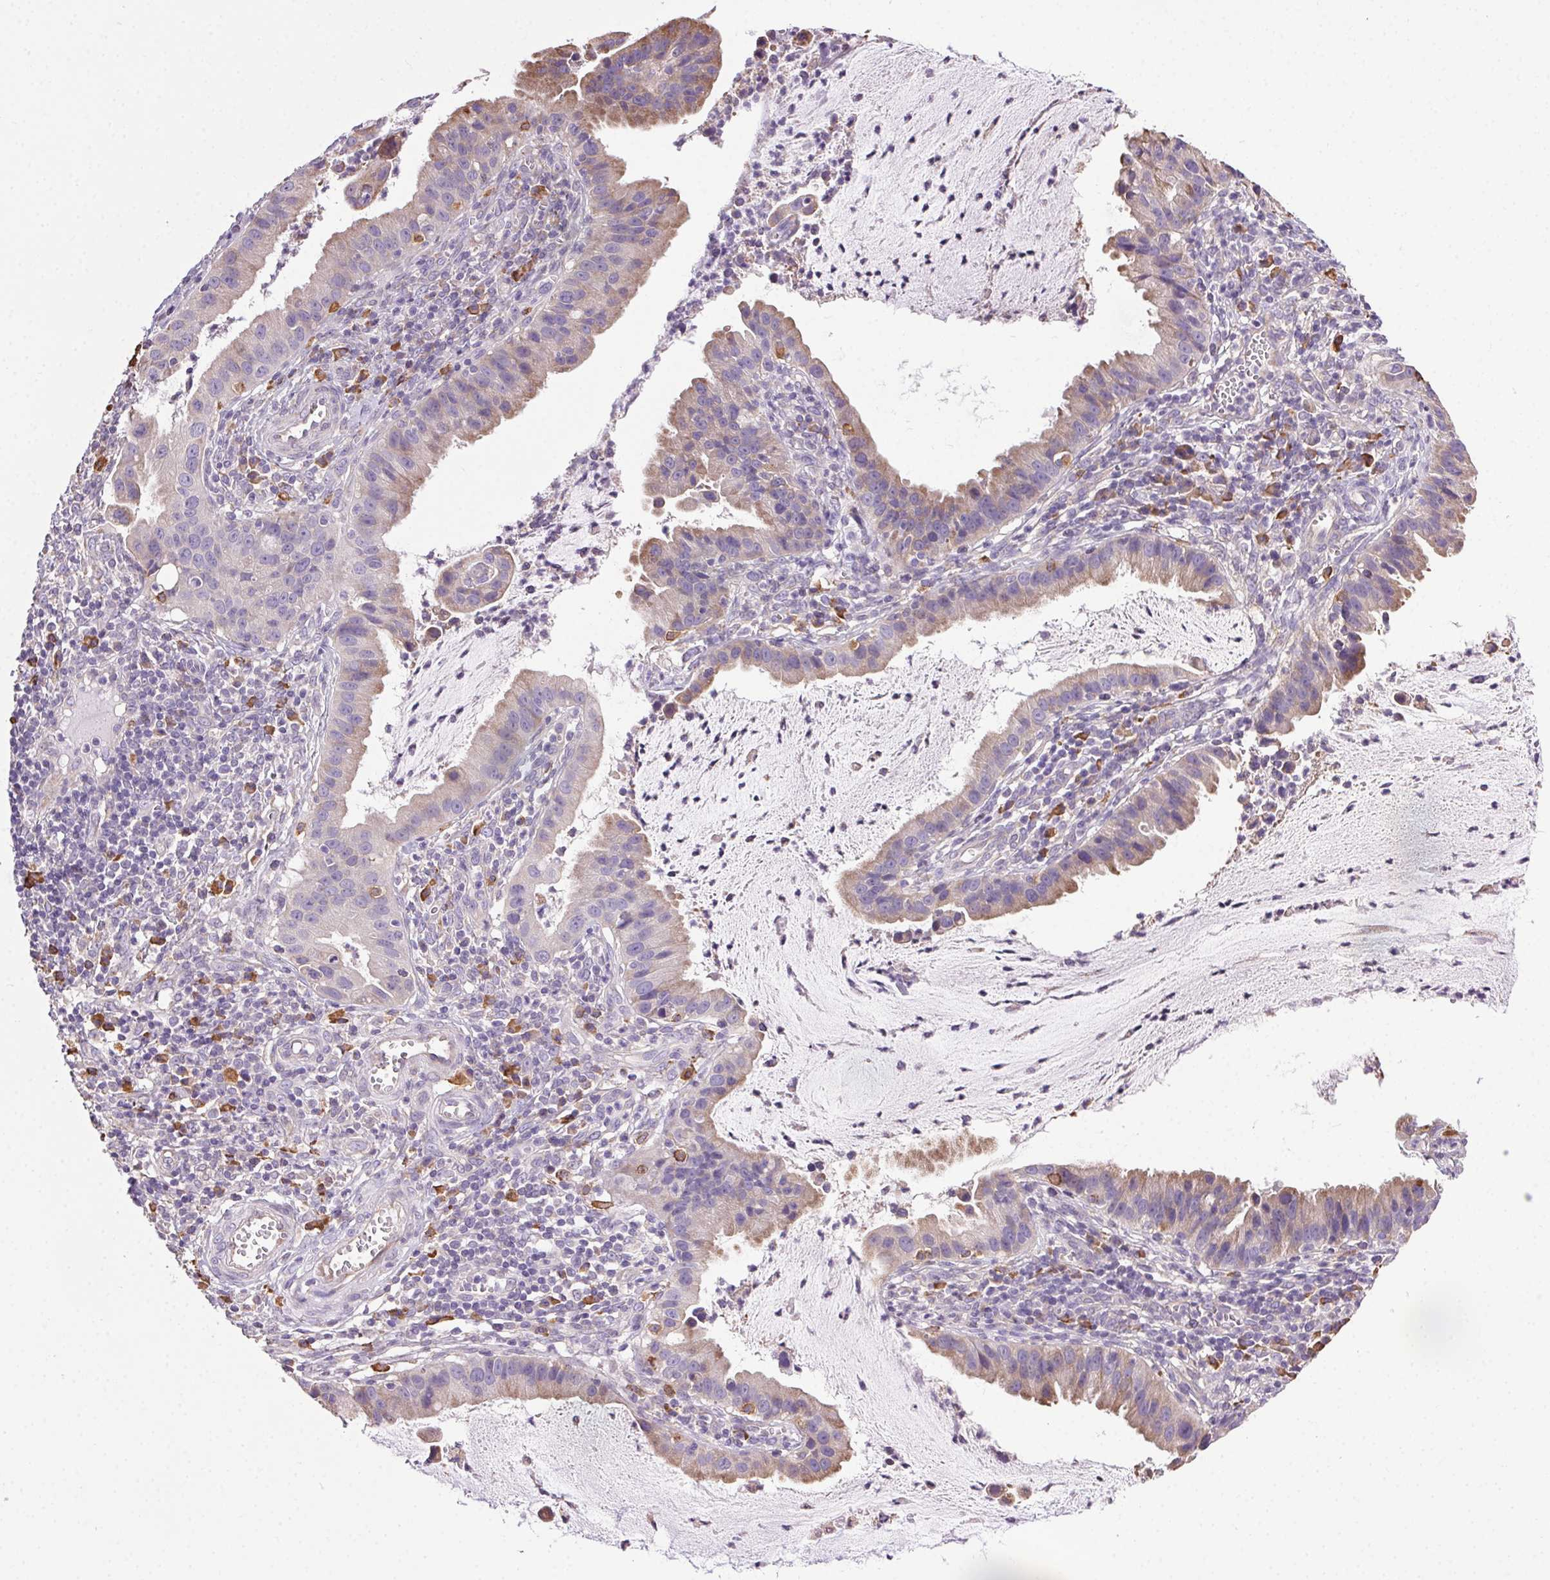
{"staining": {"intensity": "weak", "quantity": "25%-75%", "location": "cytoplasmic/membranous"}, "tissue": "cervical cancer", "cell_type": "Tumor cells", "image_type": "cancer", "snomed": [{"axis": "morphology", "description": "Adenocarcinoma, NOS"}, {"axis": "topography", "description": "Cervix"}], "caption": "Weak cytoplasmic/membranous staining for a protein is identified in approximately 25%-75% of tumor cells of cervical cancer (adenocarcinoma) using IHC.", "gene": "SNX31", "patient": {"sex": "female", "age": 34}}